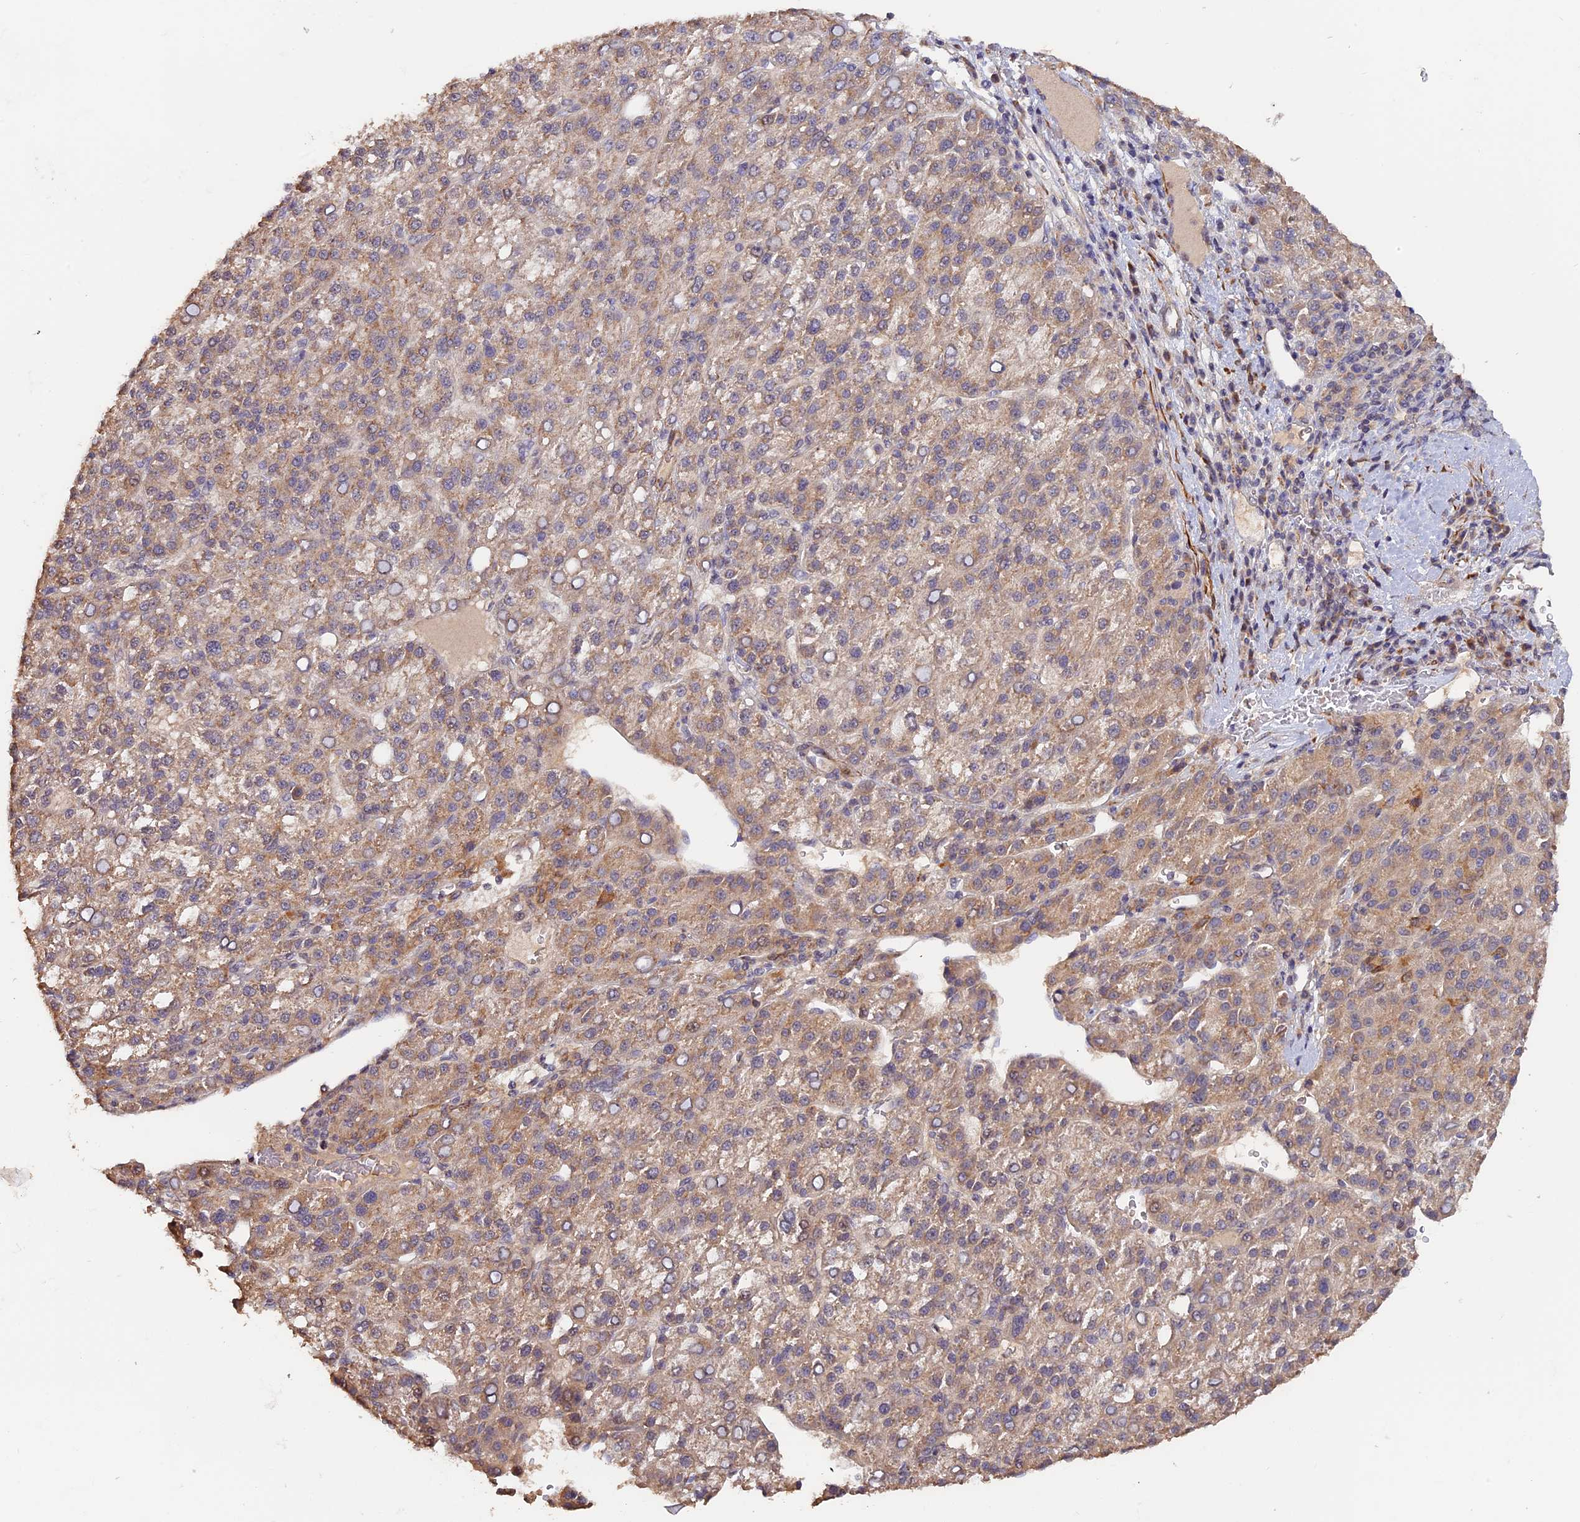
{"staining": {"intensity": "moderate", "quantity": "25%-75%", "location": "cytoplasmic/membranous"}, "tissue": "liver cancer", "cell_type": "Tumor cells", "image_type": "cancer", "snomed": [{"axis": "morphology", "description": "Carcinoma, Hepatocellular, NOS"}, {"axis": "topography", "description": "Liver"}], "caption": "A brown stain highlights moderate cytoplasmic/membranous staining of a protein in liver cancer (hepatocellular carcinoma) tumor cells.", "gene": "TANGO6", "patient": {"sex": "female", "age": 58}}